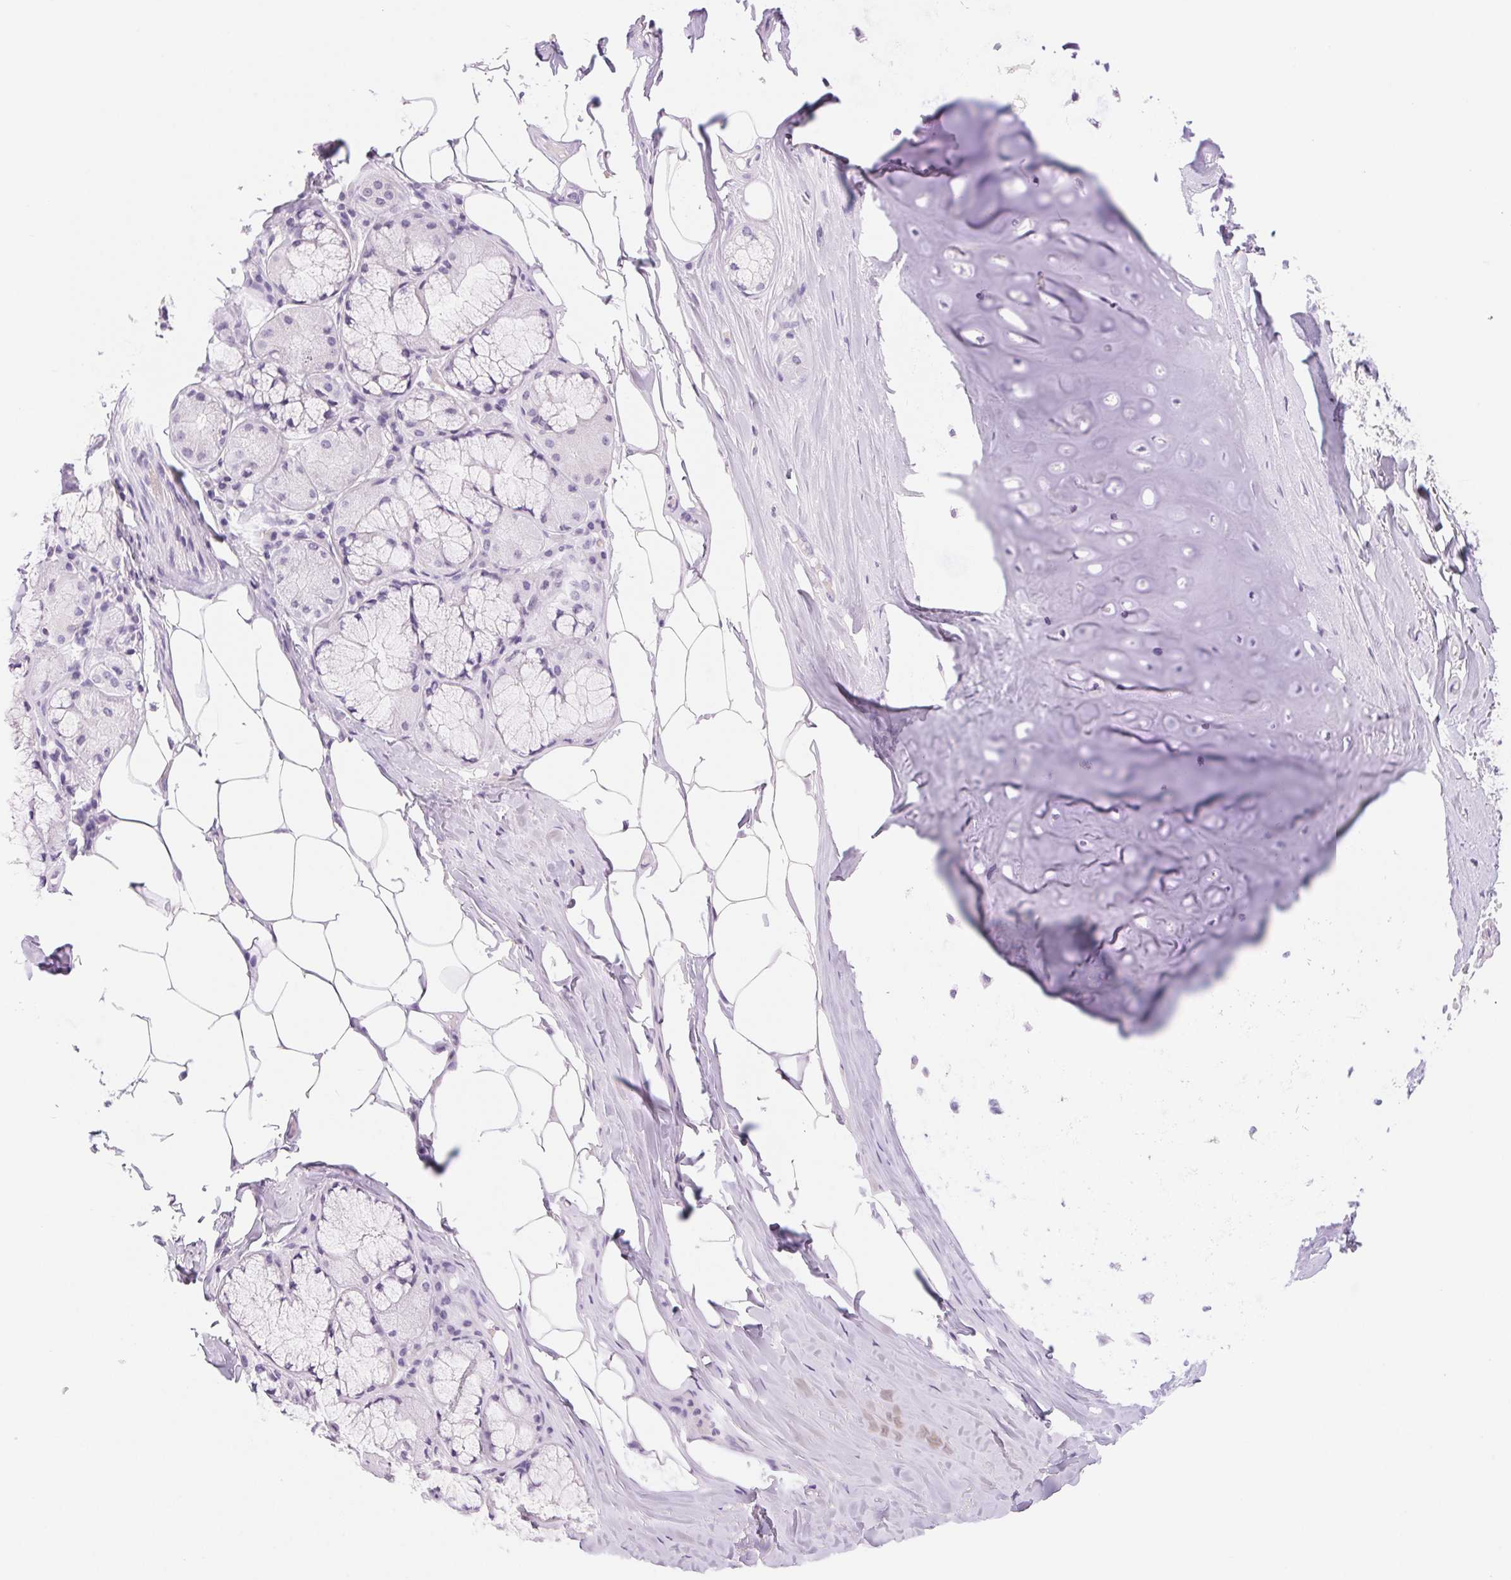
{"staining": {"intensity": "negative", "quantity": "none", "location": "none"}, "tissue": "adipose tissue", "cell_type": "Adipocytes", "image_type": "normal", "snomed": [{"axis": "morphology", "description": "Normal tissue, NOS"}, {"axis": "topography", "description": "Cartilage tissue"}, {"axis": "topography", "description": "Bronchus"}], "caption": "Immunohistochemical staining of unremarkable adipose tissue exhibits no significant expression in adipocytes.", "gene": "ASGR2", "patient": {"sex": "male", "age": 64}}